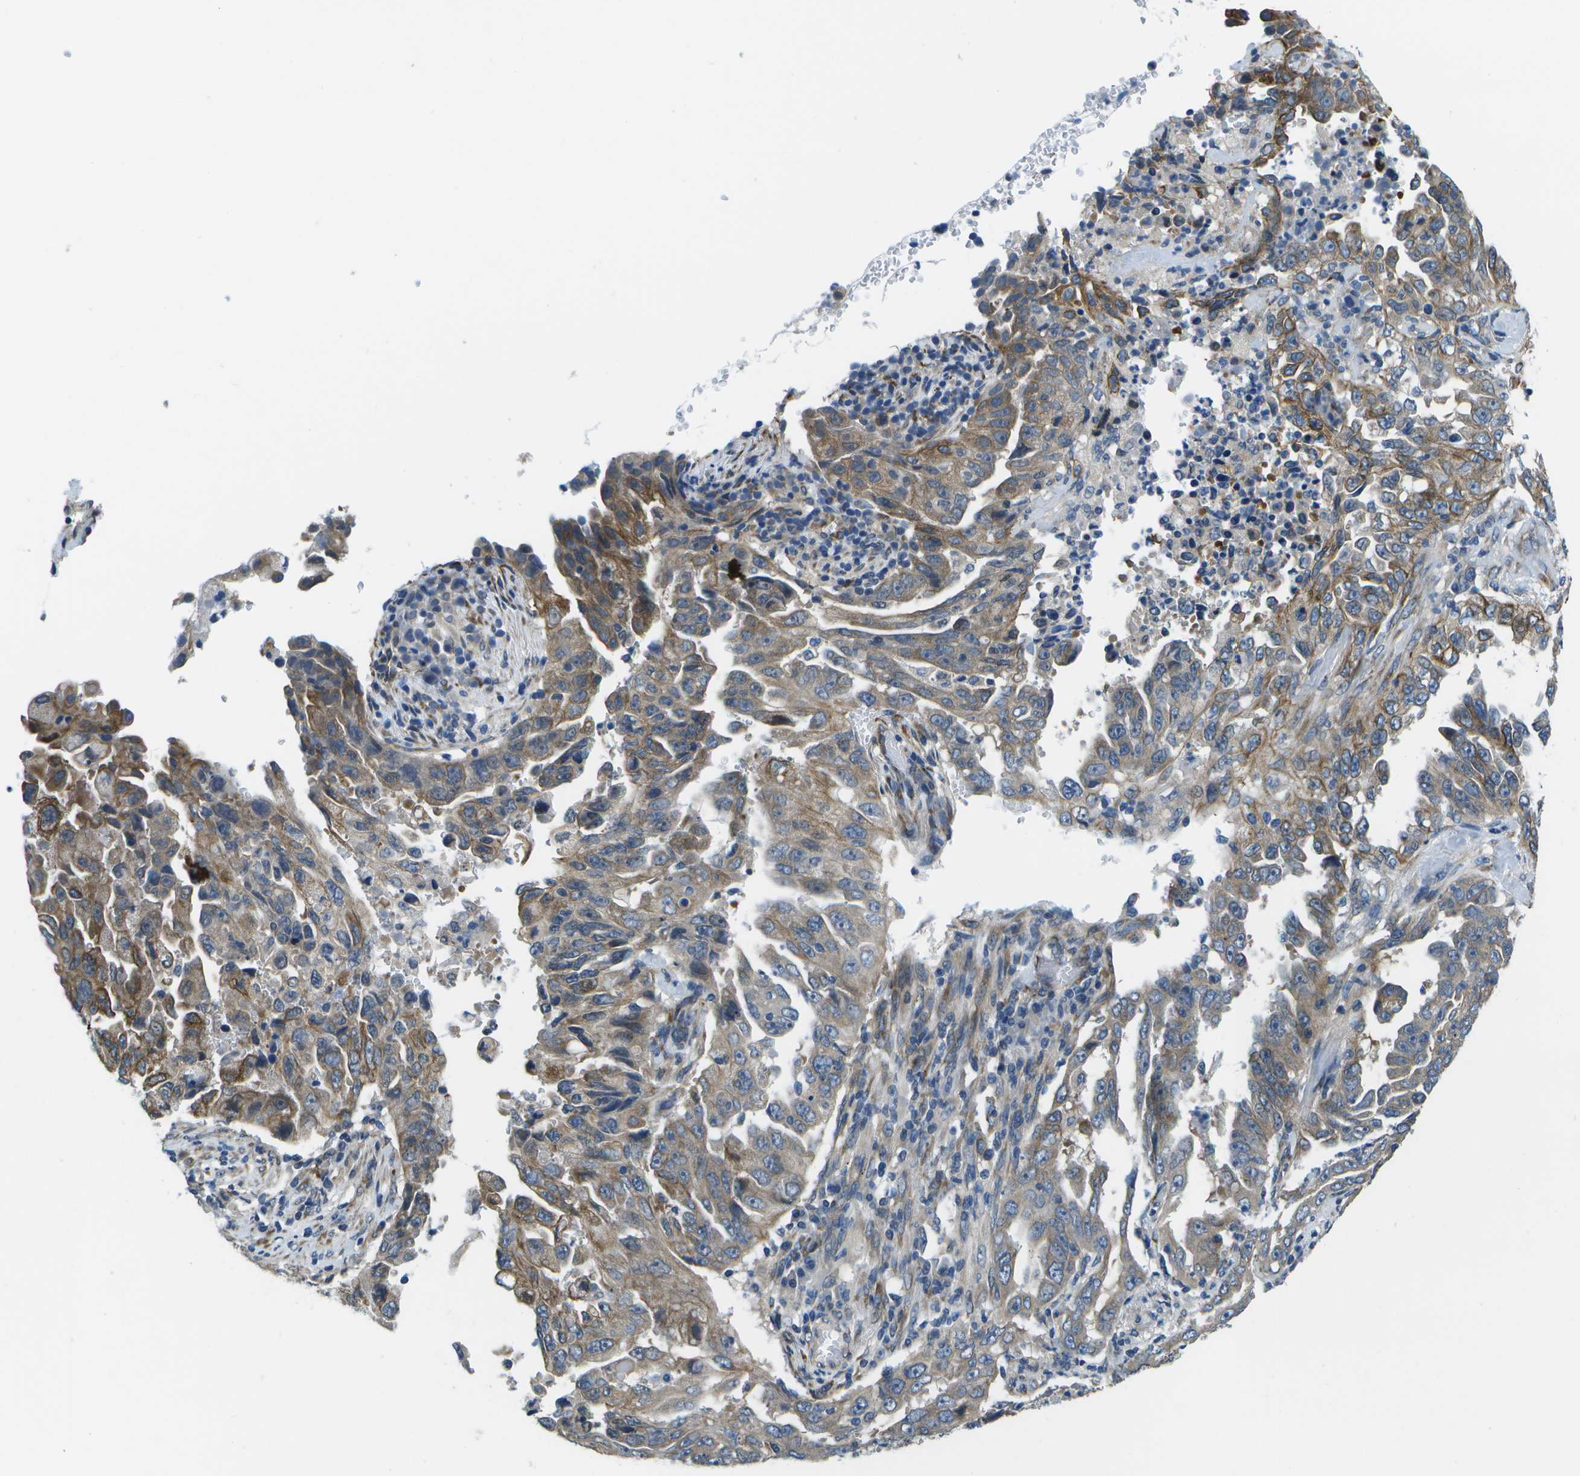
{"staining": {"intensity": "moderate", "quantity": "25%-75%", "location": "cytoplasmic/membranous"}, "tissue": "lung cancer", "cell_type": "Tumor cells", "image_type": "cancer", "snomed": [{"axis": "morphology", "description": "Adenocarcinoma, NOS"}, {"axis": "topography", "description": "Lung"}], "caption": "Moderate cytoplasmic/membranous expression is present in about 25%-75% of tumor cells in lung cancer. (Stains: DAB (3,3'-diaminobenzidine) in brown, nuclei in blue, Microscopy: brightfield microscopy at high magnification).", "gene": "P3H1", "patient": {"sex": "female", "age": 51}}